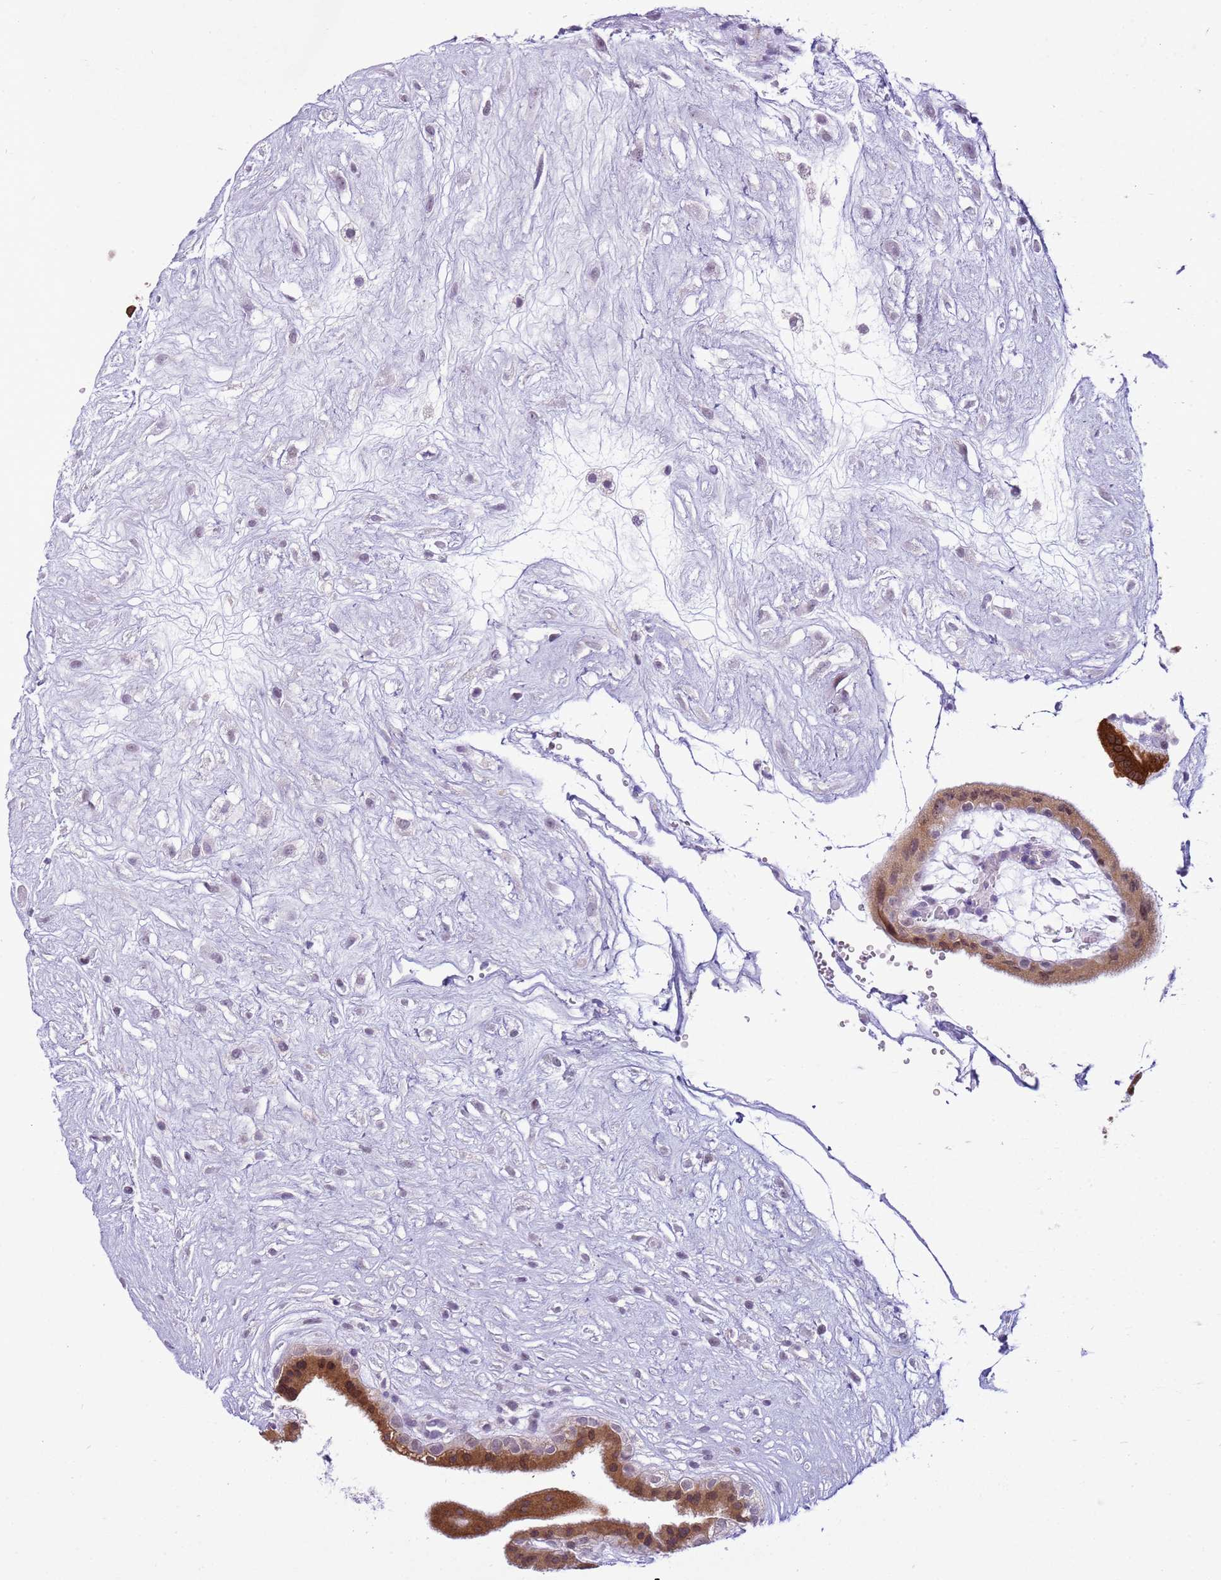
{"staining": {"intensity": "negative", "quantity": "none", "location": "none"}, "tissue": "placenta", "cell_type": "Decidual cells", "image_type": "normal", "snomed": [{"axis": "morphology", "description": "Normal tissue, NOS"}, {"axis": "topography", "description": "Placenta"}], "caption": "An IHC image of benign placenta is shown. There is no staining in decidual cells of placenta.", "gene": "FAM120C", "patient": {"sex": "female", "age": 18}}